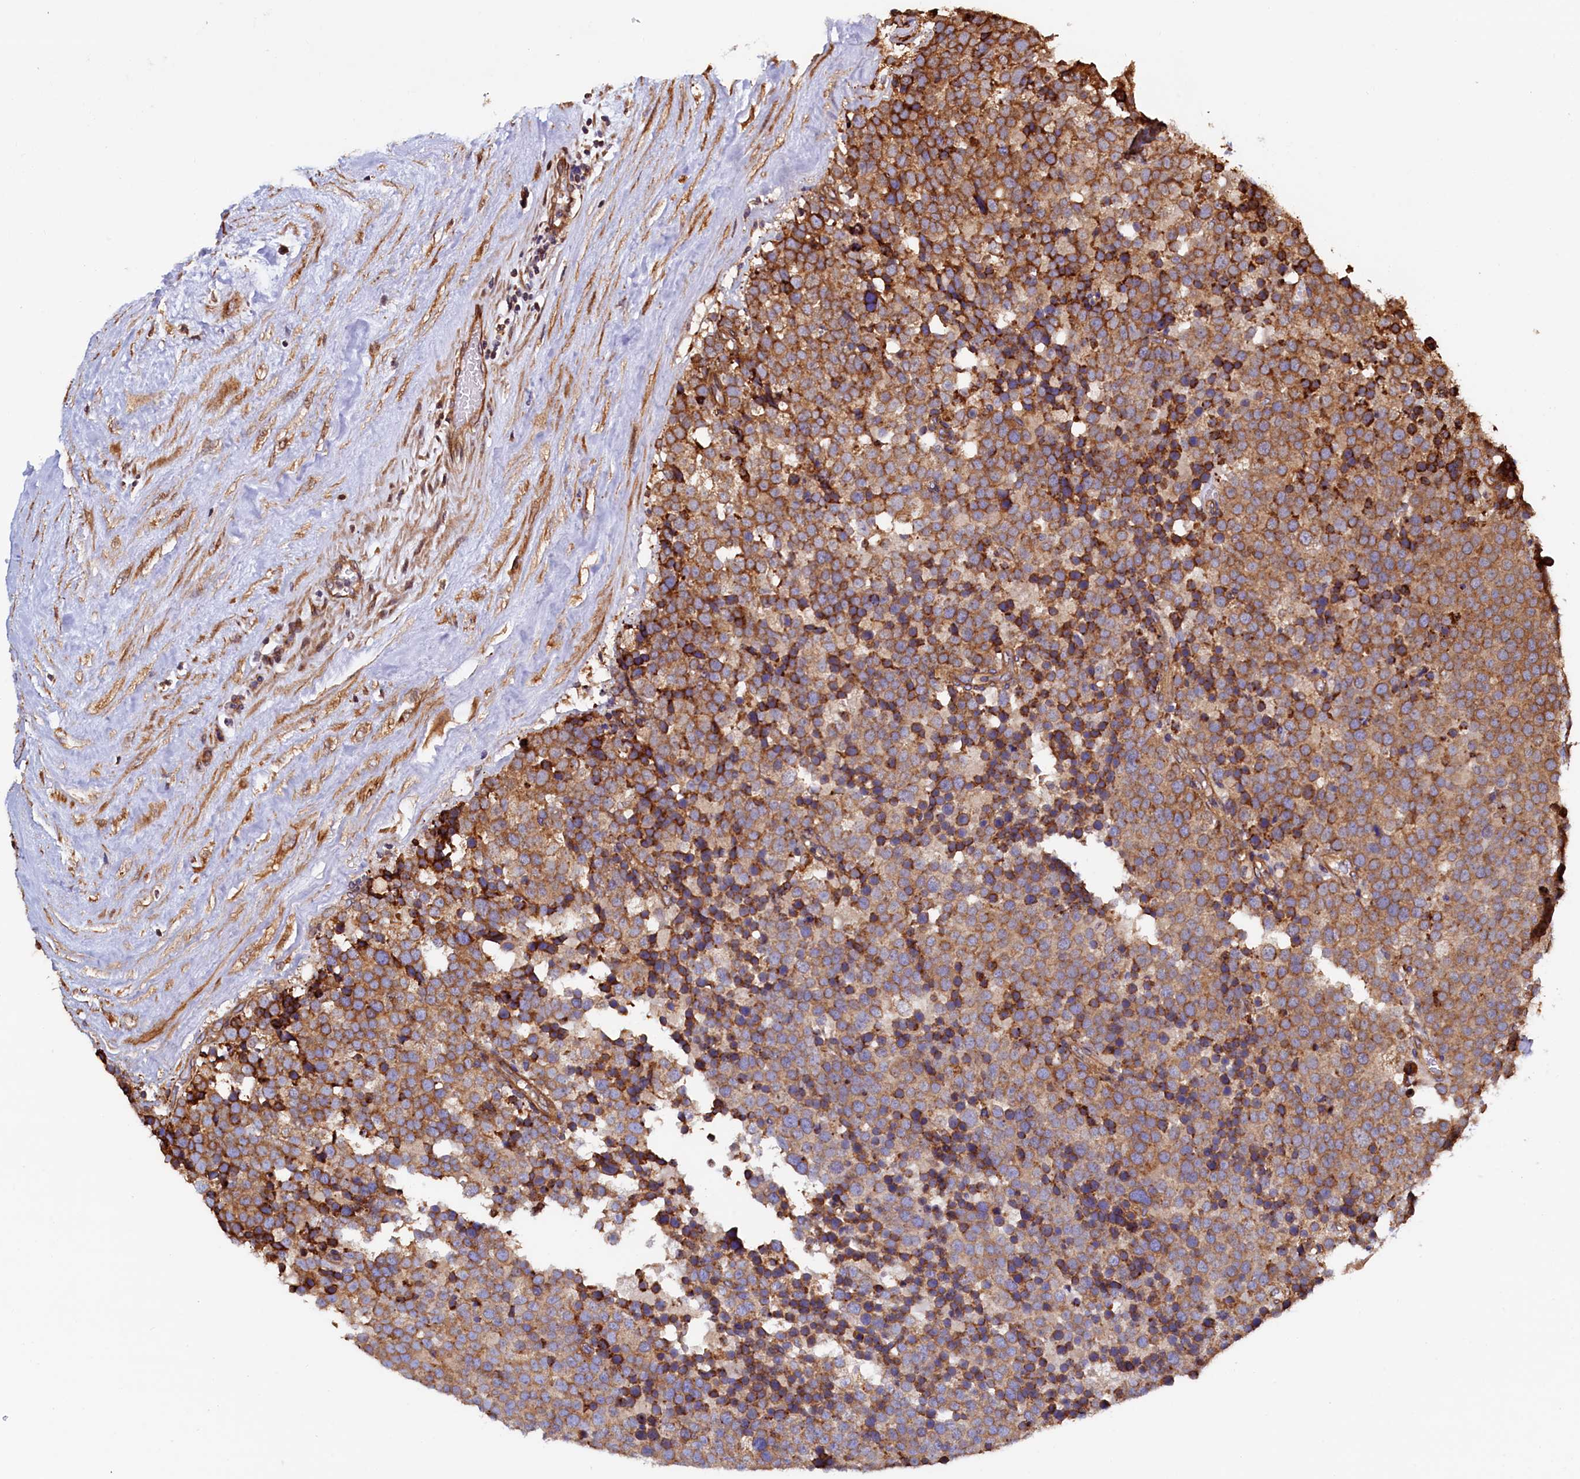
{"staining": {"intensity": "moderate", "quantity": ">75%", "location": "cytoplasmic/membranous"}, "tissue": "testis cancer", "cell_type": "Tumor cells", "image_type": "cancer", "snomed": [{"axis": "morphology", "description": "Seminoma, NOS"}, {"axis": "topography", "description": "Testis"}], "caption": "DAB (3,3'-diaminobenzidine) immunohistochemical staining of testis cancer demonstrates moderate cytoplasmic/membranous protein positivity in approximately >75% of tumor cells. The staining is performed using DAB (3,3'-diaminobenzidine) brown chromogen to label protein expression. The nuclei are counter-stained blue using hematoxylin.", "gene": "ATXN2L", "patient": {"sex": "male", "age": 71}}